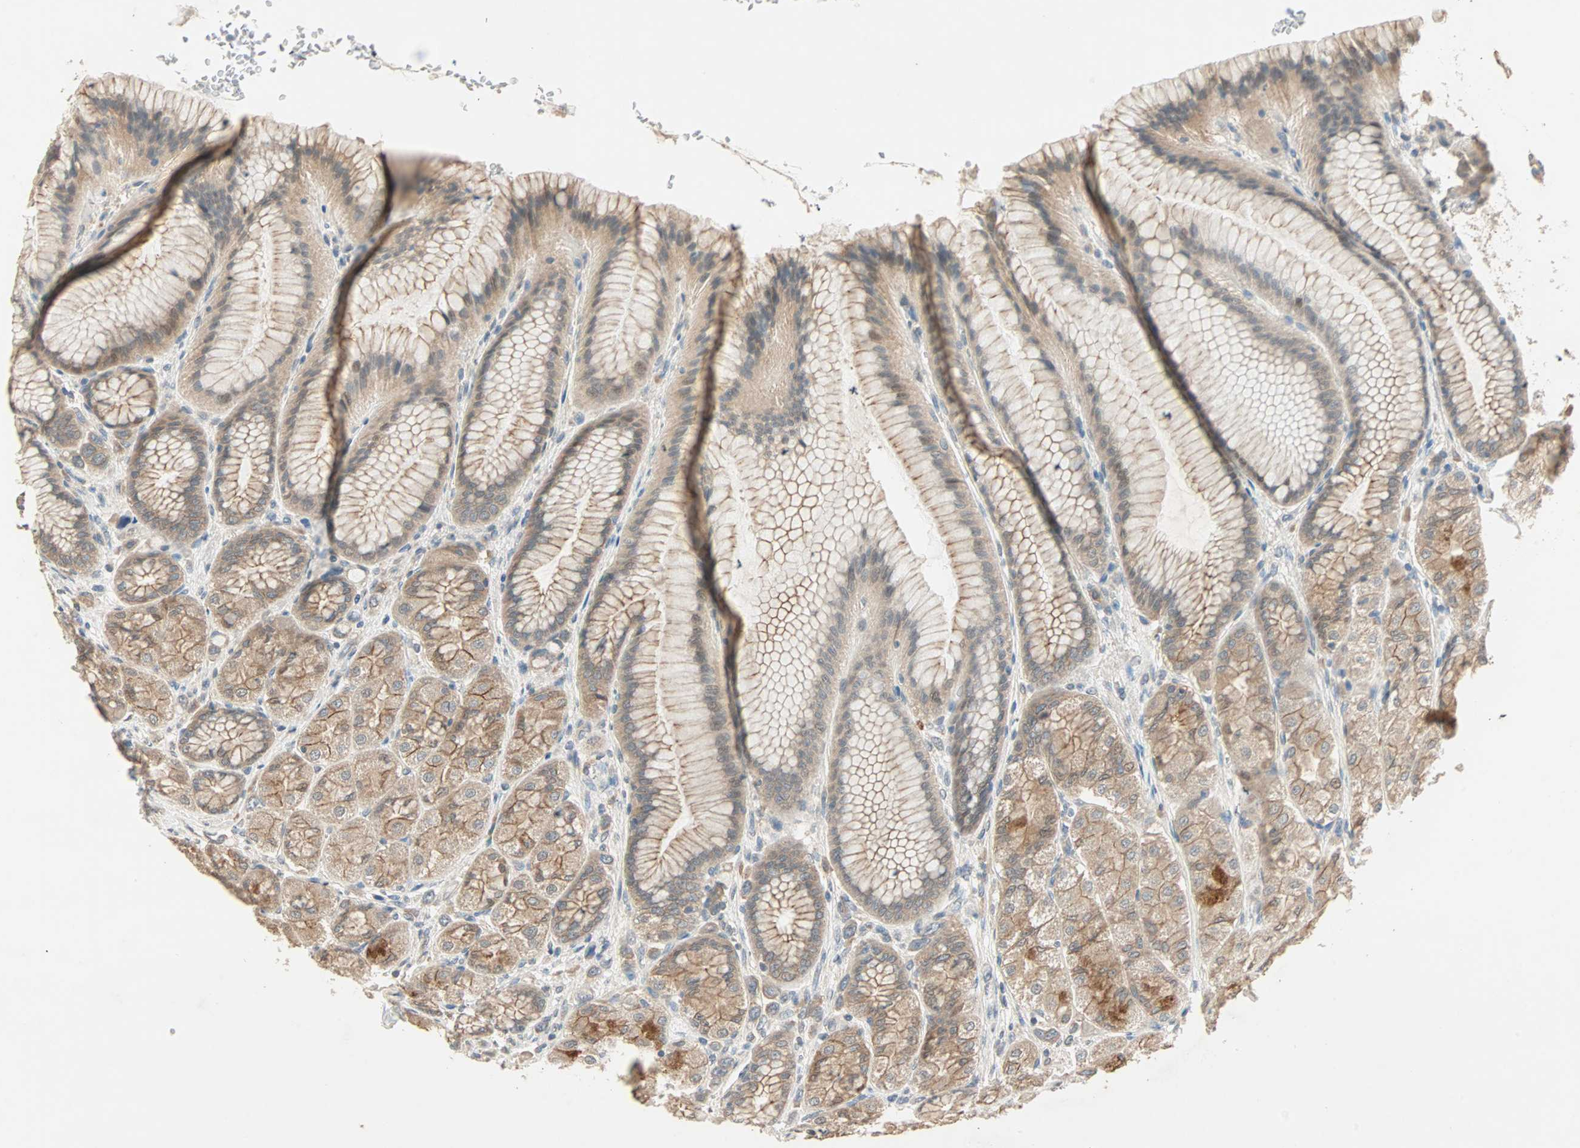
{"staining": {"intensity": "moderate", "quantity": ">75%", "location": "cytoplasmic/membranous"}, "tissue": "stomach", "cell_type": "Glandular cells", "image_type": "normal", "snomed": [{"axis": "morphology", "description": "Normal tissue, NOS"}, {"axis": "morphology", "description": "Adenocarcinoma, NOS"}, {"axis": "topography", "description": "Stomach"}, {"axis": "topography", "description": "Stomach, lower"}], "caption": "An immunohistochemistry photomicrograph of unremarkable tissue is shown. Protein staining in brown labels moderate cytoplasmic/membranous positivity in stomach within glandular cells. Immunohistochemistry (ihc) stains the protein of interest in brown and the nuclei are stained blue.", "gene": "TTF2", "patient": {"sex": "female", "age": 65}}